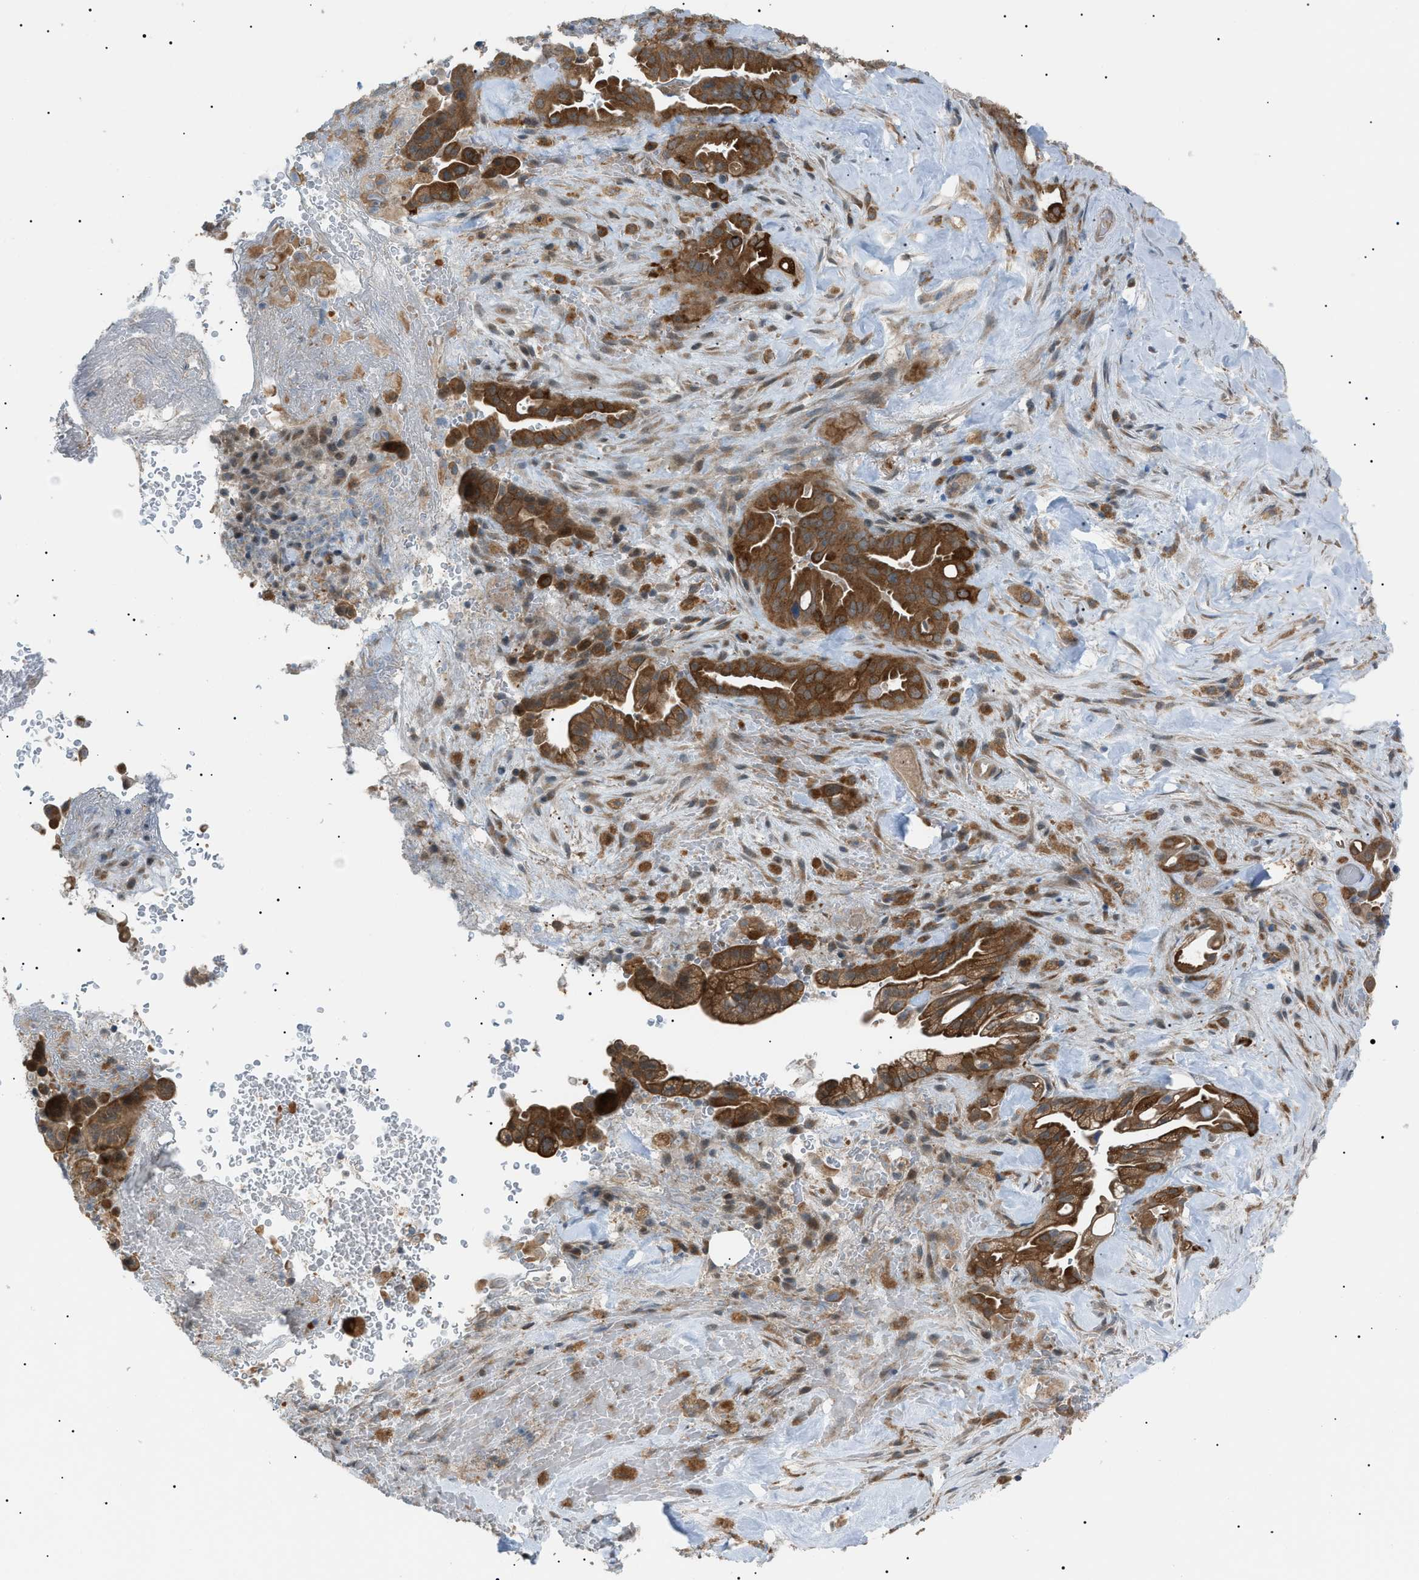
{"staining": {"intensity": "strong", "quantity": ">75%", "location": "cytoplasmic/membranous"}, "tissue": "liver cancer", "cell_type": "Tumor cells", "image_type": "cancer", "snomed": [{"axis": "morphology", "description": "Cholangiocarcinoma"}, {"axis": "topography", "description": "Liver"}], "caption": "Cholangiocarcinoma (liver) was stained to show a protein in brown. There is high levels of strong cytoplasmic/membranous positivity in approximately >75% of tumor cells.", "gene": "LPIN2", "patient": {"sex": "female", "age": 68}}